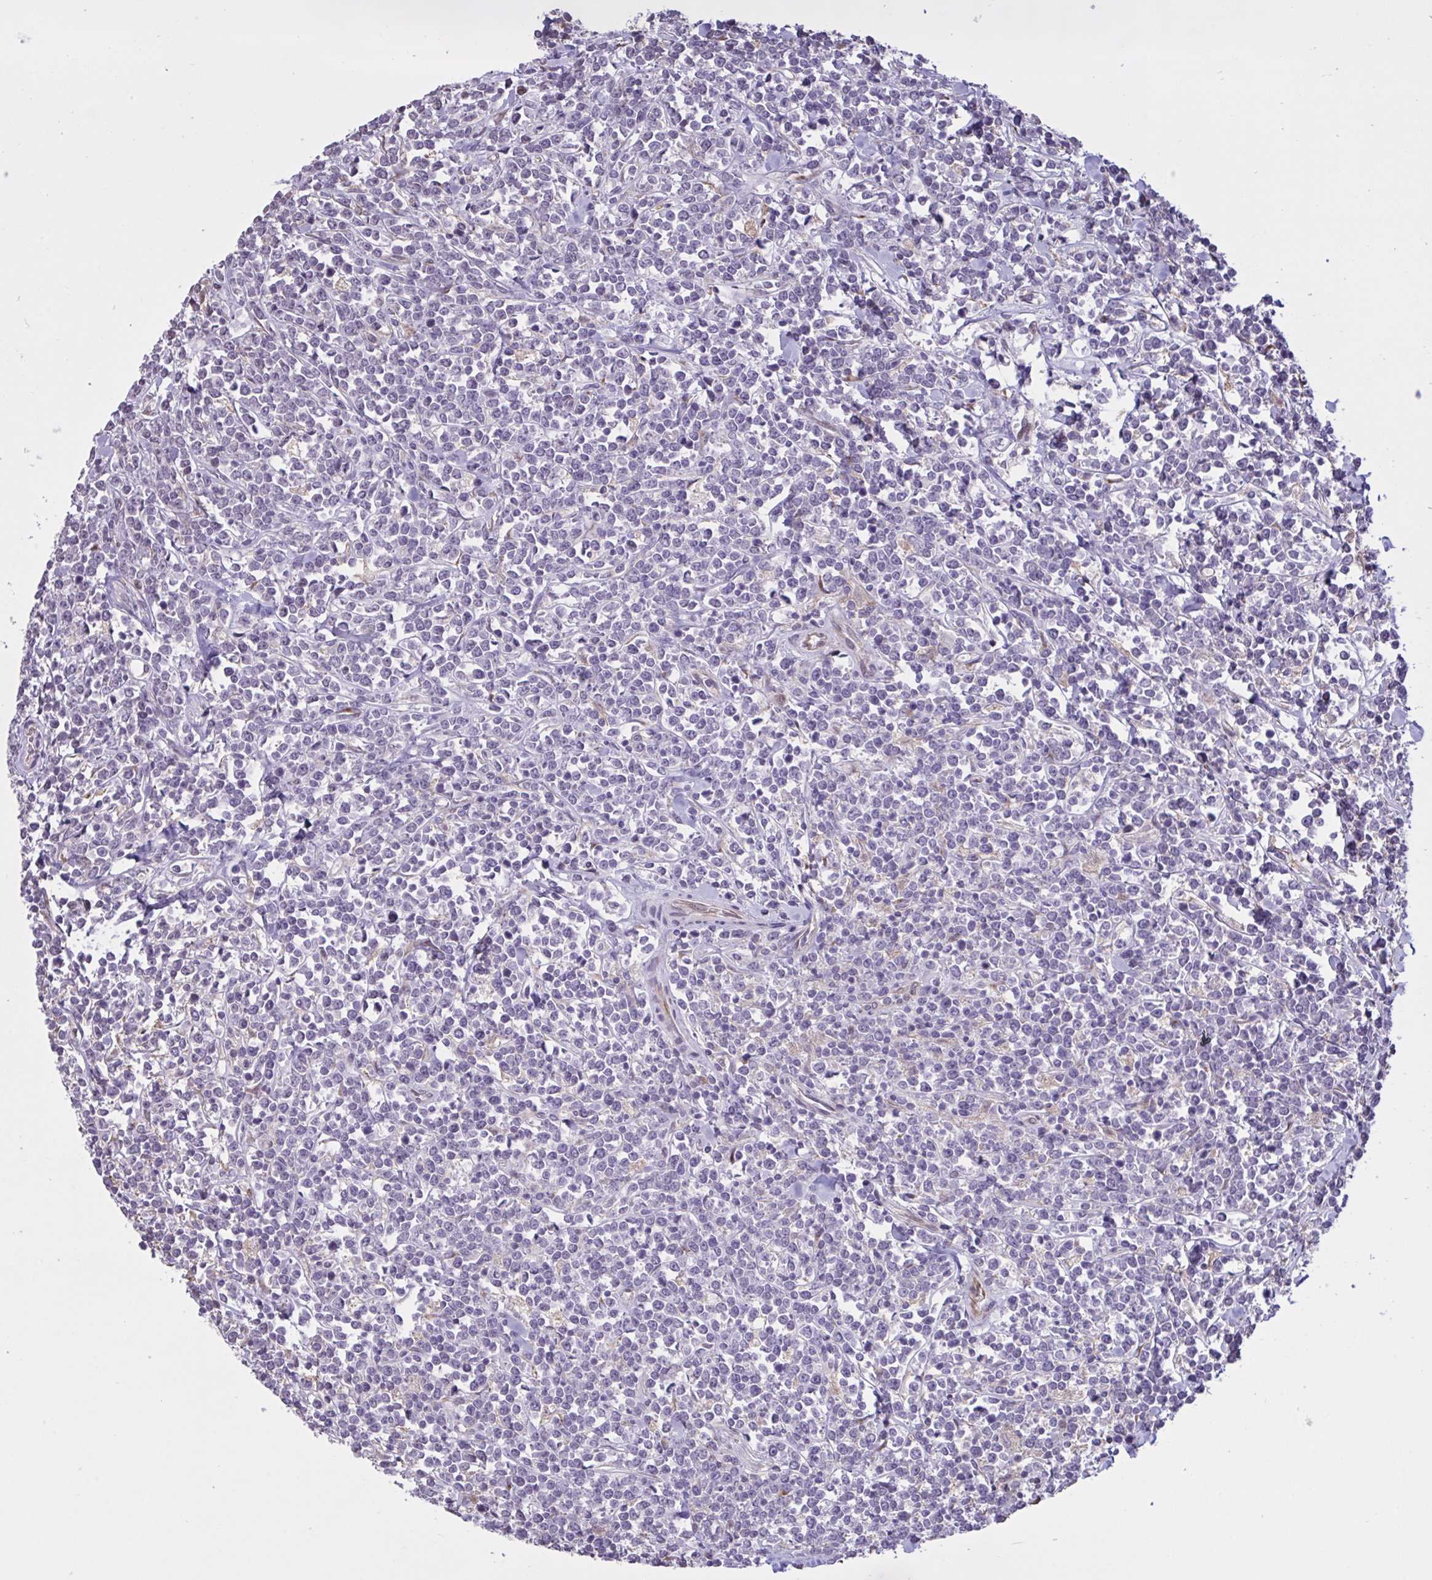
{"staining": {"intensity": "negative", "quantity": "none", "location": "none"}, "tissue": "lymphoma", "cell_type": "Tumor cells", "image_type": "cancer", "snomed": [{"axis": "morphology", "description": "Malignant lymphoma, non-Hodgkin's type, High grade"}, {"axis": "topography", "description": "Small intestine"}, {"axis": "topography", "description": "Colon"}], "caption": "Photomicrograph shows no significant protein positivity in tumor cells of high-grade malignant lymphoma, non-Hodgkin's type.", "gene": "MRGPRX2", "patient": {"sex": "male", "age": 8}}